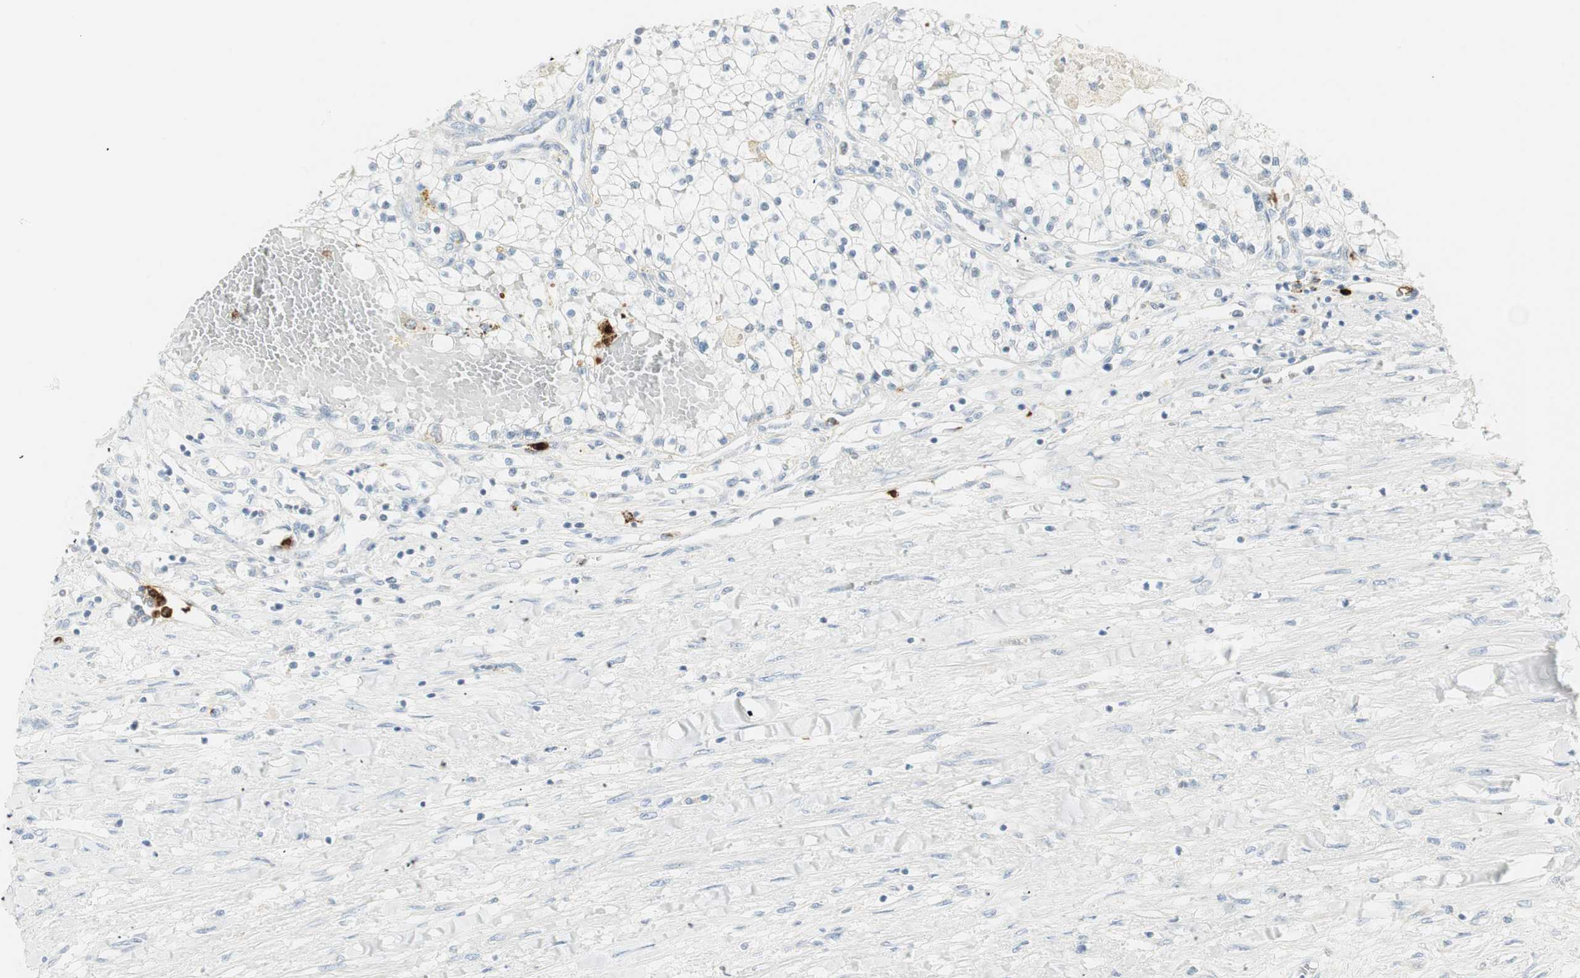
{"staining": {"intensity": "negative", "quantity": "none", "location": "none"}, "tissue": "renal cancer", "cell_type": "Tumor cells", "image_type": "cancer", "snomed": [{"axis": "morphology", "description": "Adenocarcinoma, NOS"}, {"axis": "topography", "description": "Kidney"}], "caption": "High magnification brightfield microscopy of renal cancer stained with DAB (3,3'-diaminobenzidine) (brown) and counterstained with hematoxylin (blue): tumor cells show no significant staining.", "gene": "PRTN3", "patient": {"sex": "male", "age": 68}}